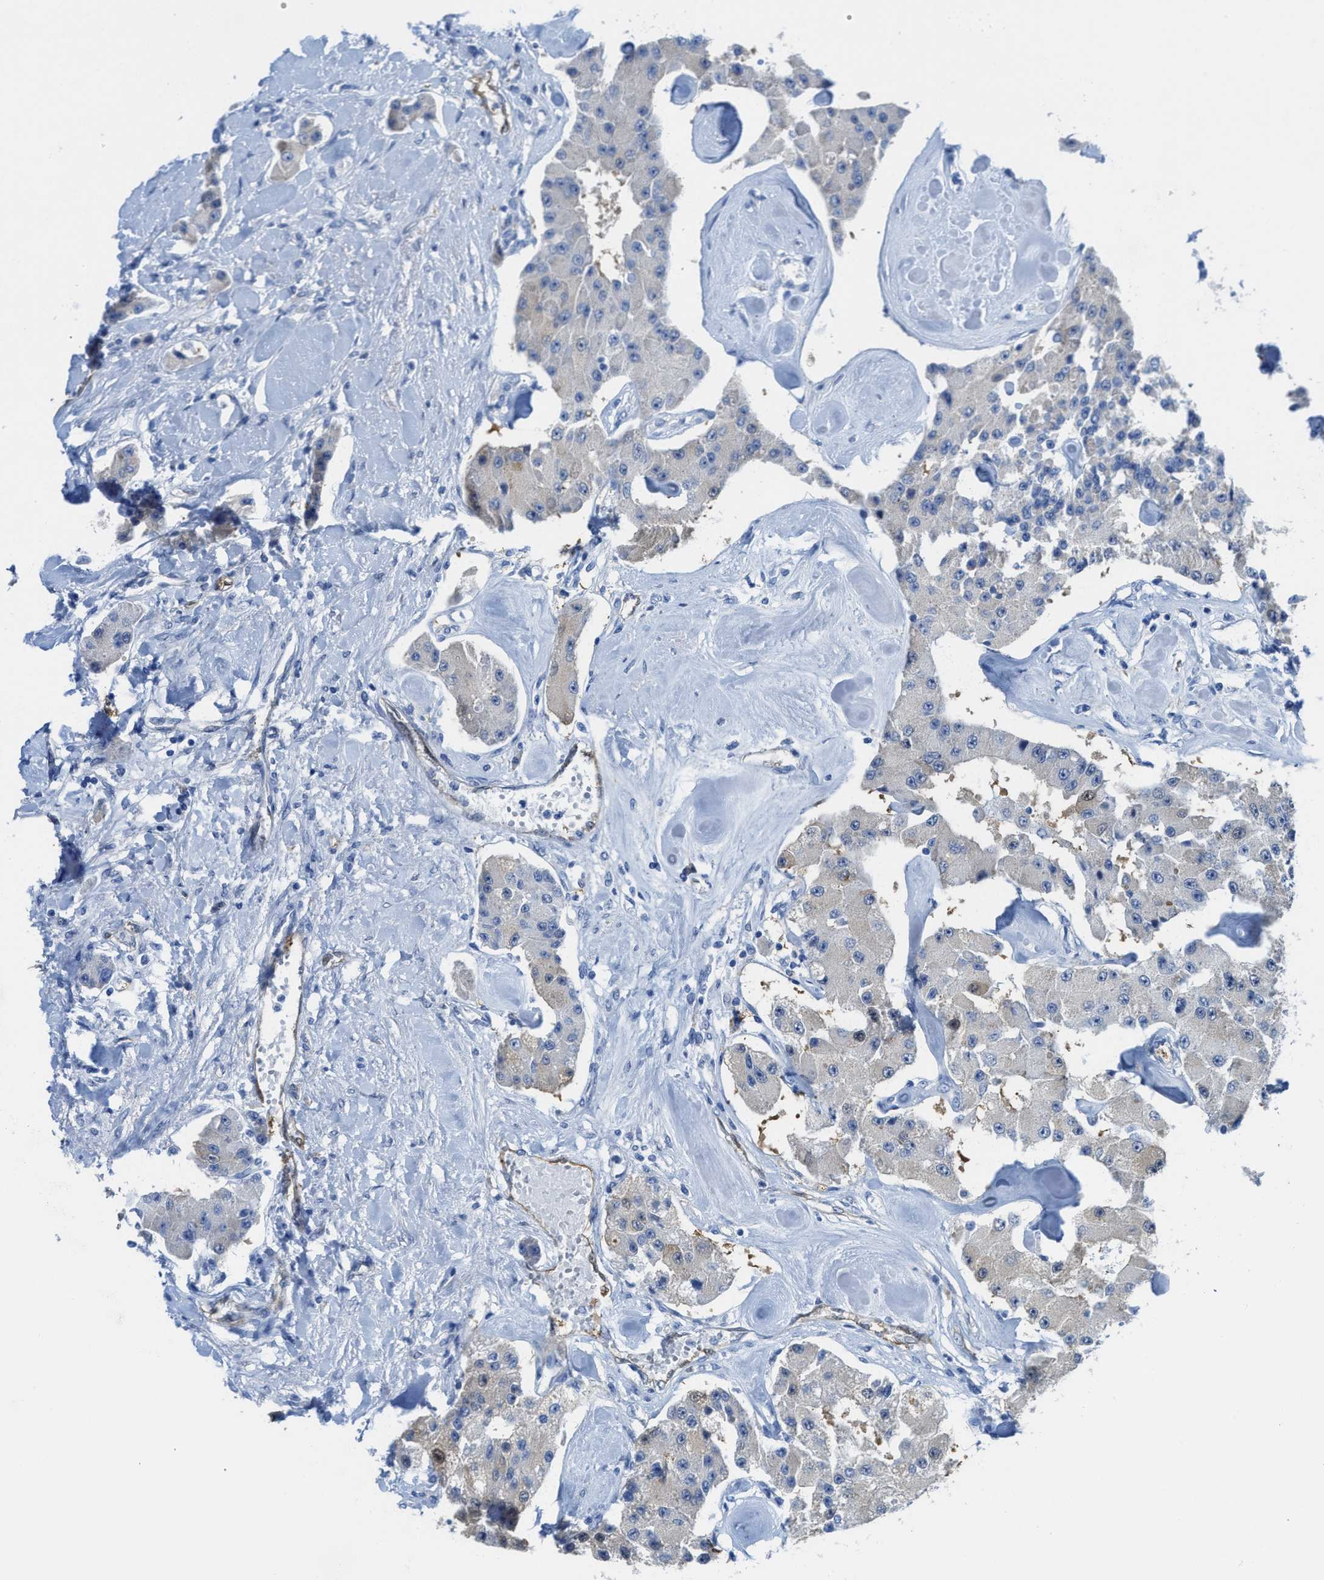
{"staining": {"intensity": "weak", "quantity": "25%-75%", "location": "cytoplasmic/membranous"}, "tissue": "carcinoid", "cell_type": "Tumor cells", "image_type": "cancer", "snomed": [{"axis": "morphology", "description": "Carcinoid, malignant, NOS"}, {"axis": "topography", "description": "Pancreas"}], "caption": "Weak cytoplasmic/membranous protein staining is seen in about 25%-75% of tumor cells in malignant carcinoid.", "gene": "ASS1", "patient": {"sex": "male", "age": 41}}